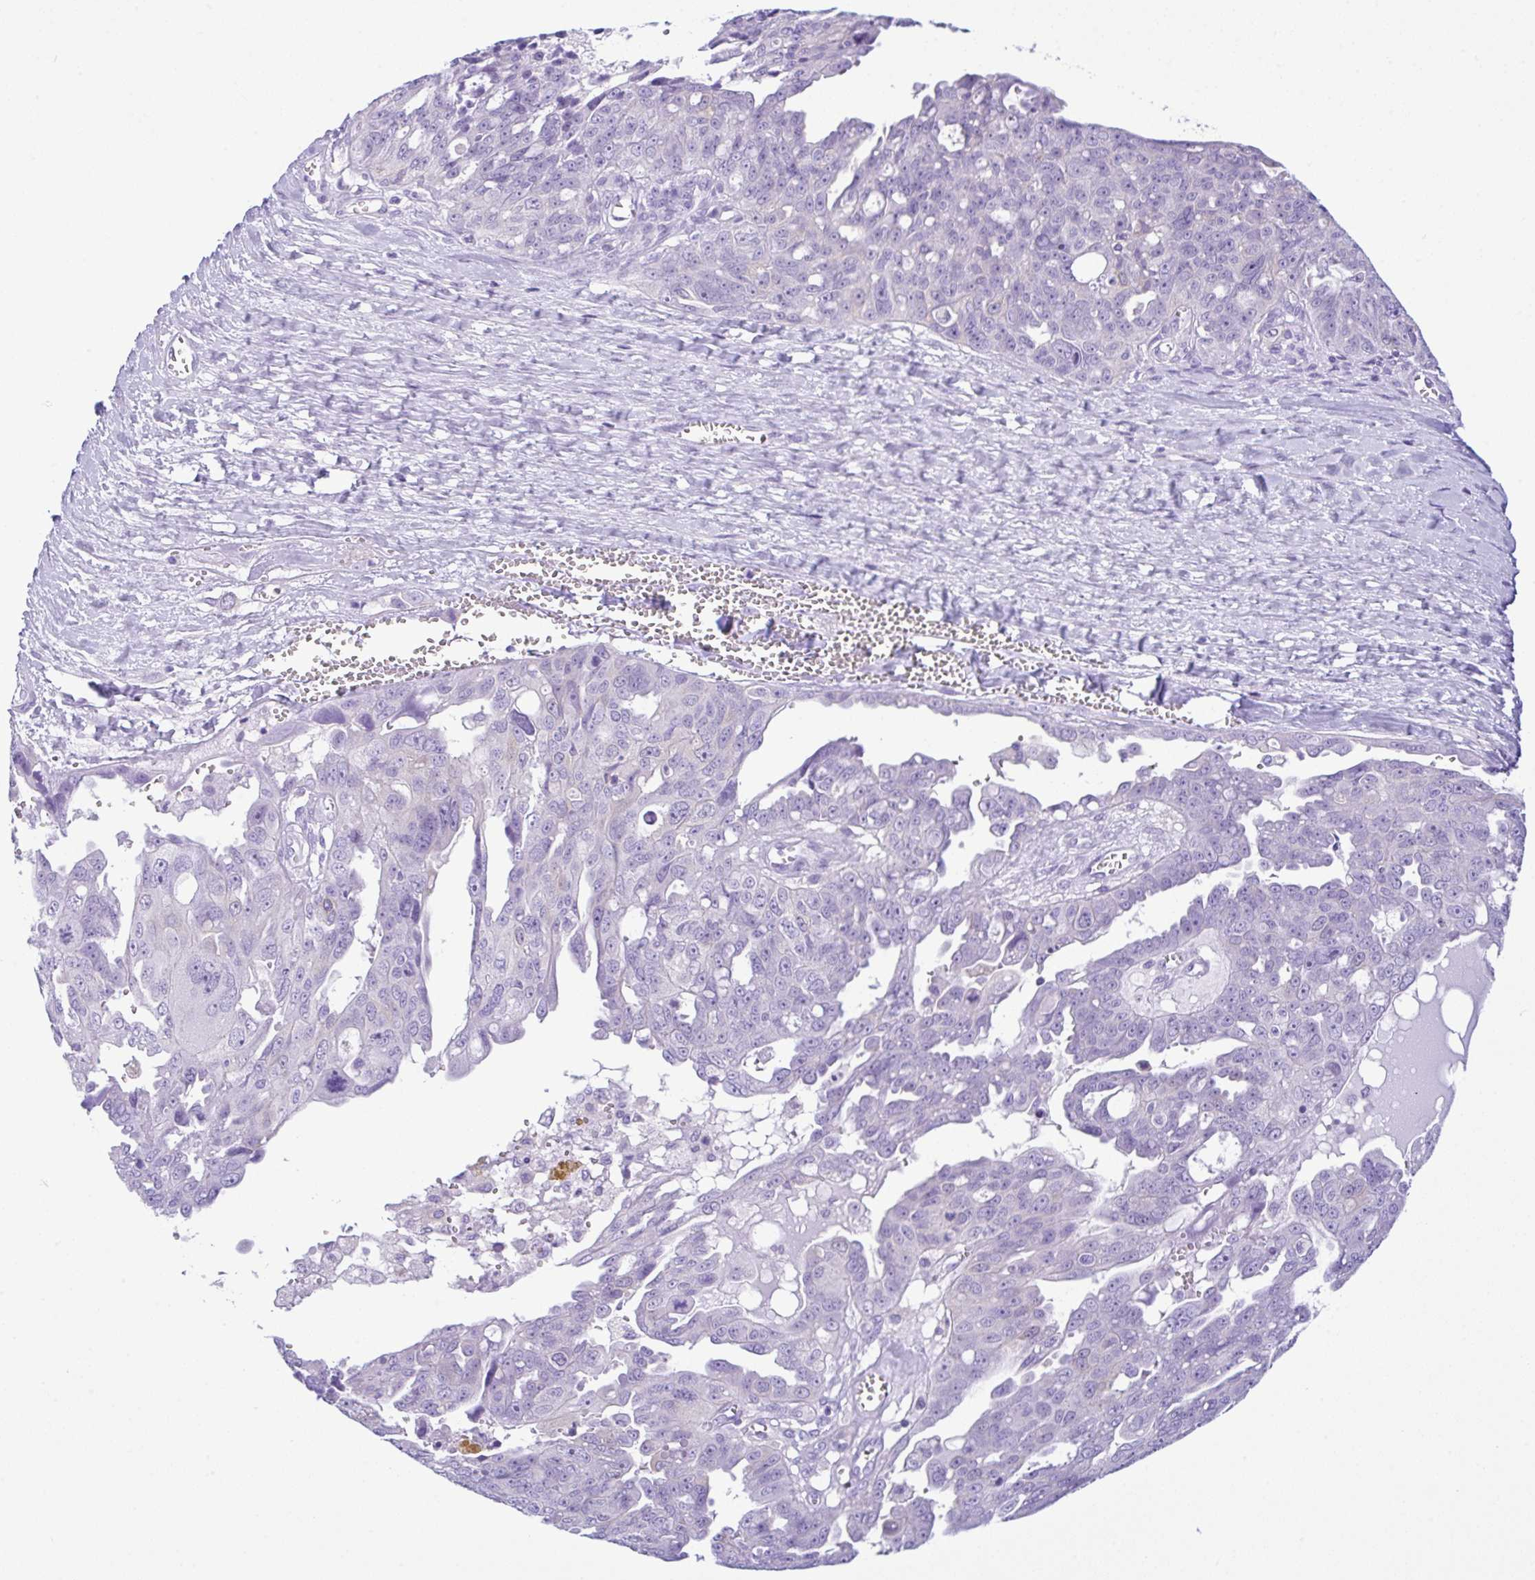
{"staining": {"intensity": "negative", "quantity": "none", "location": "none"}, "tissue": "ovarian cancer", "cell_type": "Tumor cells", "image_type": "cancer", "snomed": [{"axis": "morphology", "description": "Carcinoma, endometroid"}, {"axis": "topography", "description": "Ovary"}], "caption": "Micrograph shows no protein positivity in tumor cells of ovarian cancer (endometroid carcinoma) tissue. The staining was performed using DAB (3,3'-diaminobenzidine) to visualize the protein expression in brown, while the nuclei were stained in blue with hematoxylin (Magnification: 20x).", "gene": "RRM2", "patient": {"sex": "female", "age": 70}}